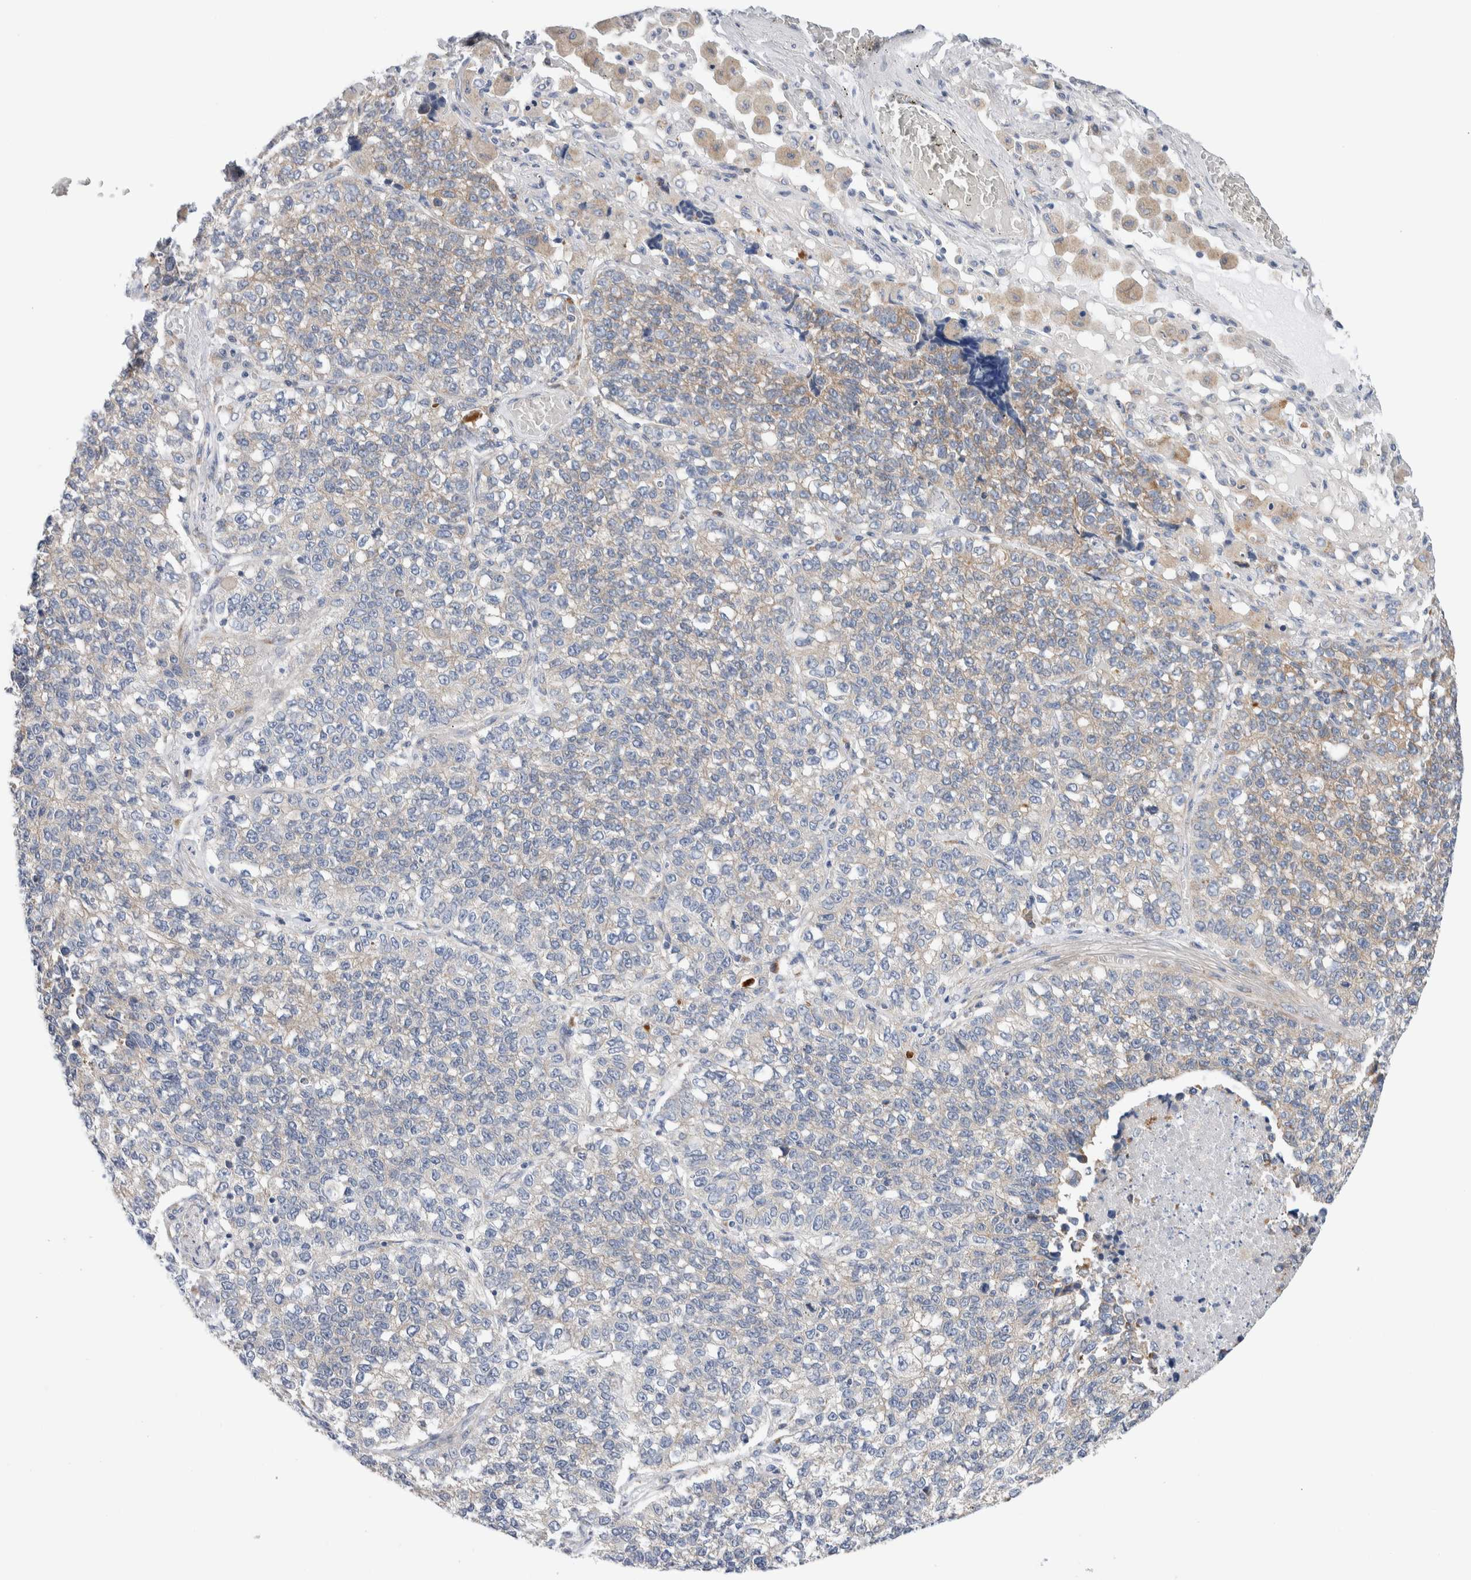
{"staining": {"intensity": "weak", "quantity": "<25%", "location": "cytoplasmic/membranous"}, "tissue": "lung cancer", "cell_type": "Tumor cells", "image_type": "cancer", "snomed": [{"axis": "morphology", "description": "Adenocarcinoma, NOS"}, {"axis": "topography", "description": "Lung"}], "caption": "The image reveals no significant positivity in tumor cells of lung cancer (adenocarcinoma).", "gene": "RACK1", "patient": {"sex": "male", "age": 49}}